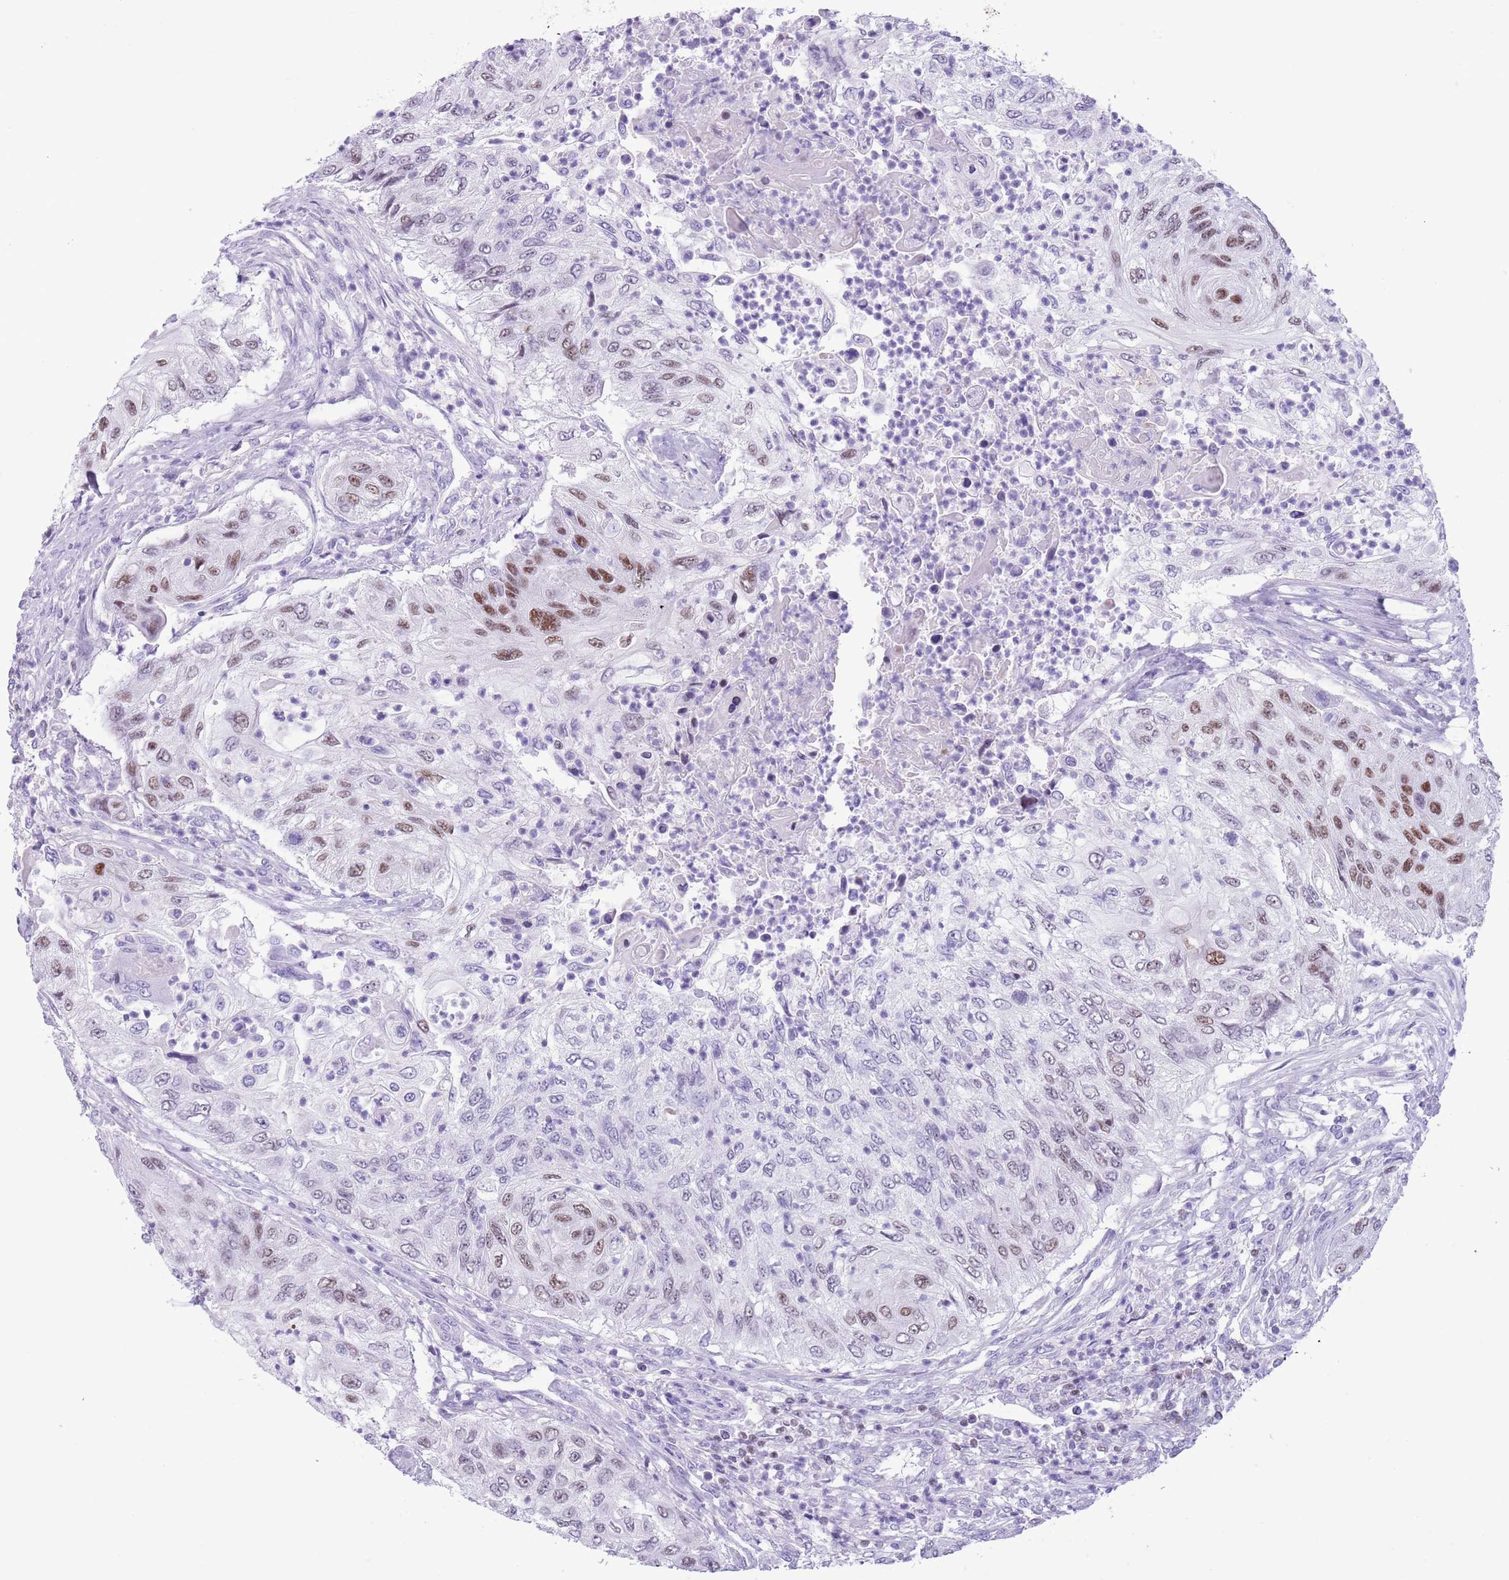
{"staining": {"intensity": "moderate", "quantity": "<25%", "location": "nuclear"}, "tissue": "urothelial cancer", "cell_type": "Tumor cells", "image_type": "cancer", "snomed": [{"axis": "morphology", "description": "Urothelial carcinoma, High grade"}, {"axis": "topography", "description": "Urinary bladder"}], "caption": "Immunohistochemical staining of urothelial cancer exhibits low levels of moderate nuclear protein expression in approximately <25% of tumor cells.", "gene": "BCL11B", "patient": {"sex": "female", "age": 60}}